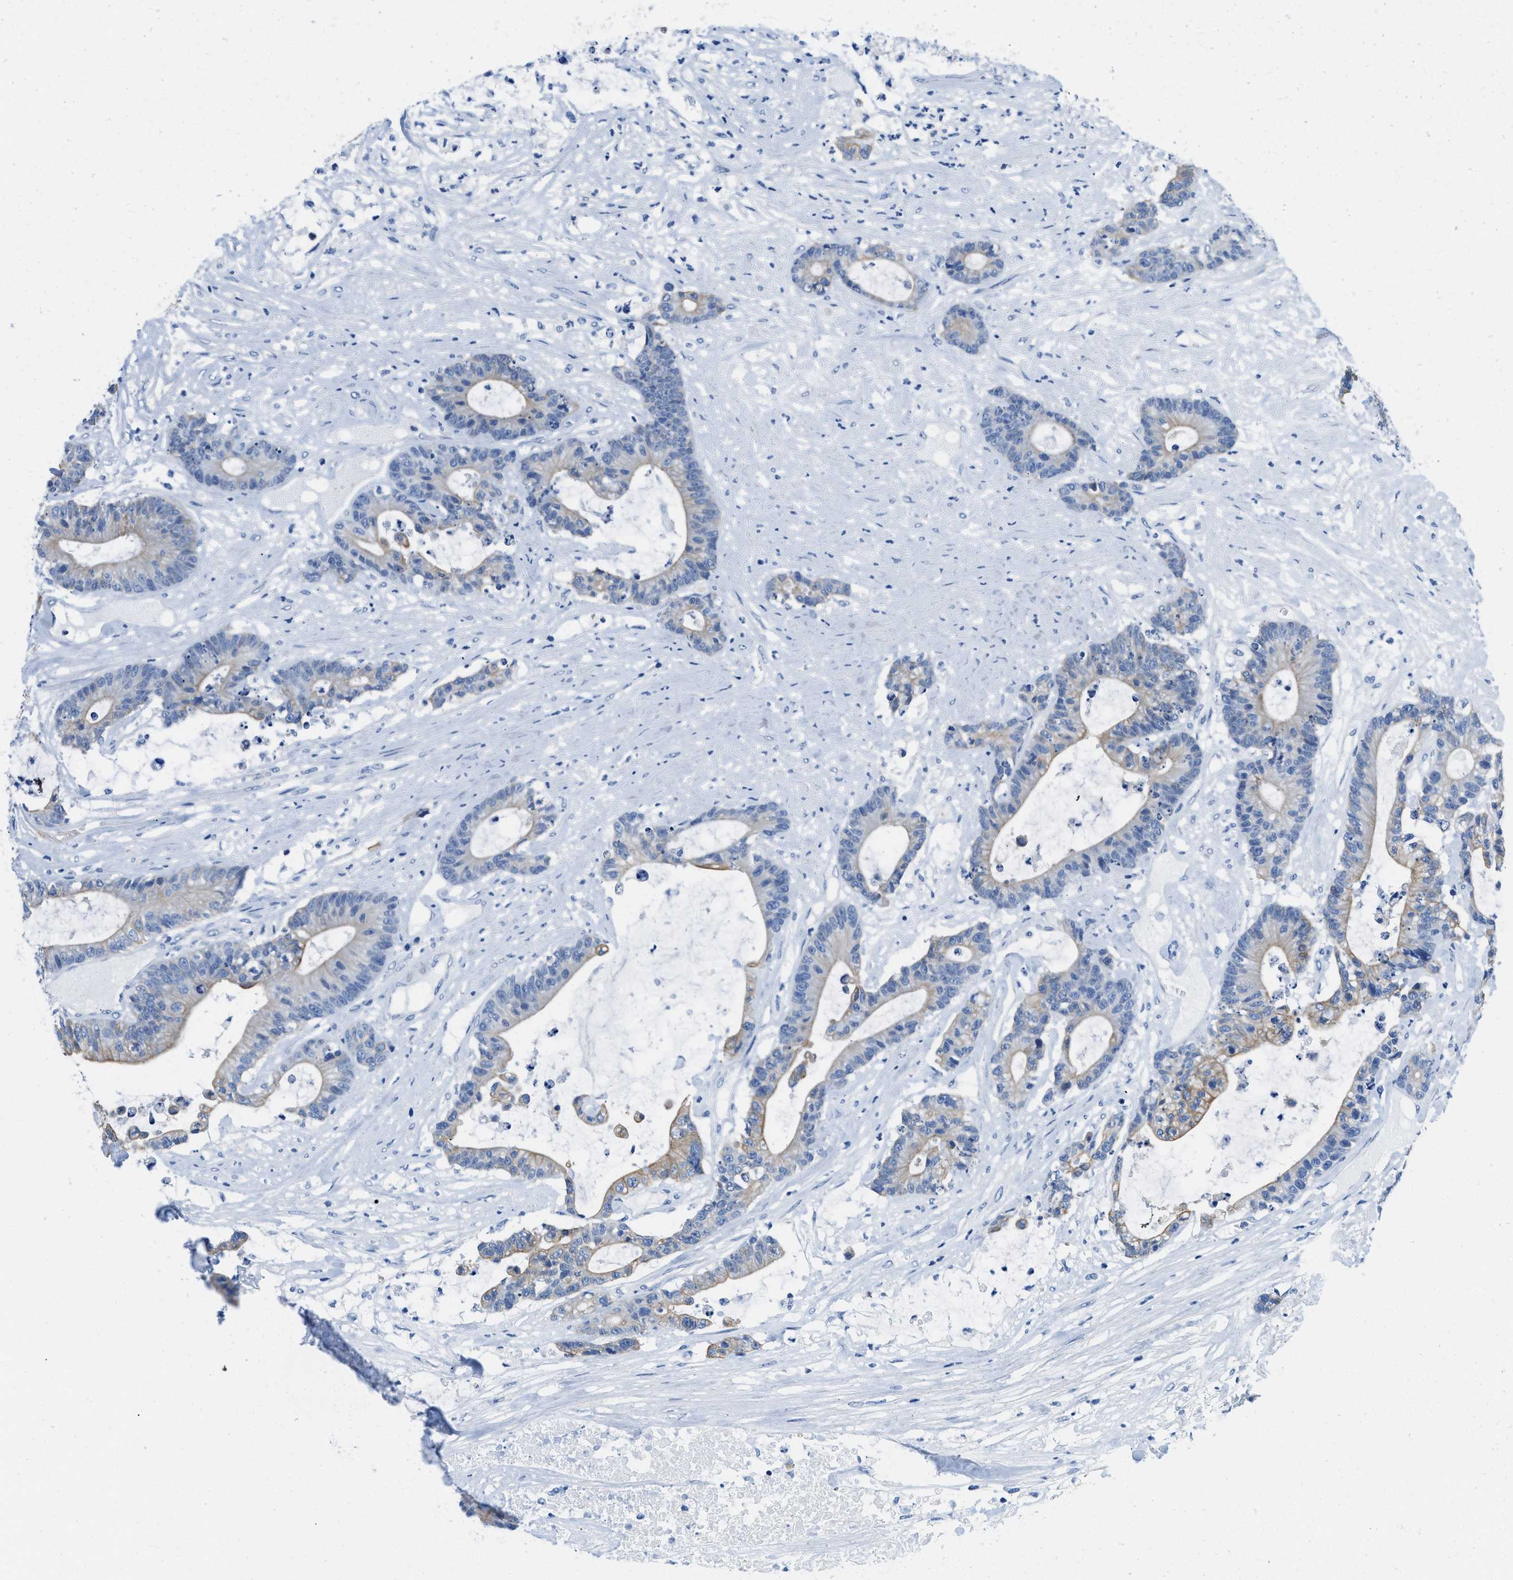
{"staining": {"intensity": "weak", "quantity": "25%-75%", "location": "cytoplasmic/membranous"}, "tissue": "colorectal cancer", "cell_type": "Tumor cells", "image_type": "cancer", "snomed": [{"axis": "morphology", "description": "Adenocarcinoma, NOS"}, {"axis": "topography", "description": "Colon"}], "caption": "Colorectal cancer (adenocarcinoma) was stained to show a protein in brown. There is low levels of weak cytoplasmic/membranous staining in about 25%-75% of tumor cells. (DAB IHC, brown staining for protein, blue staining for nuclei).", "gene": "BPGM", "patient": {"sex": "female", "age": 84}}